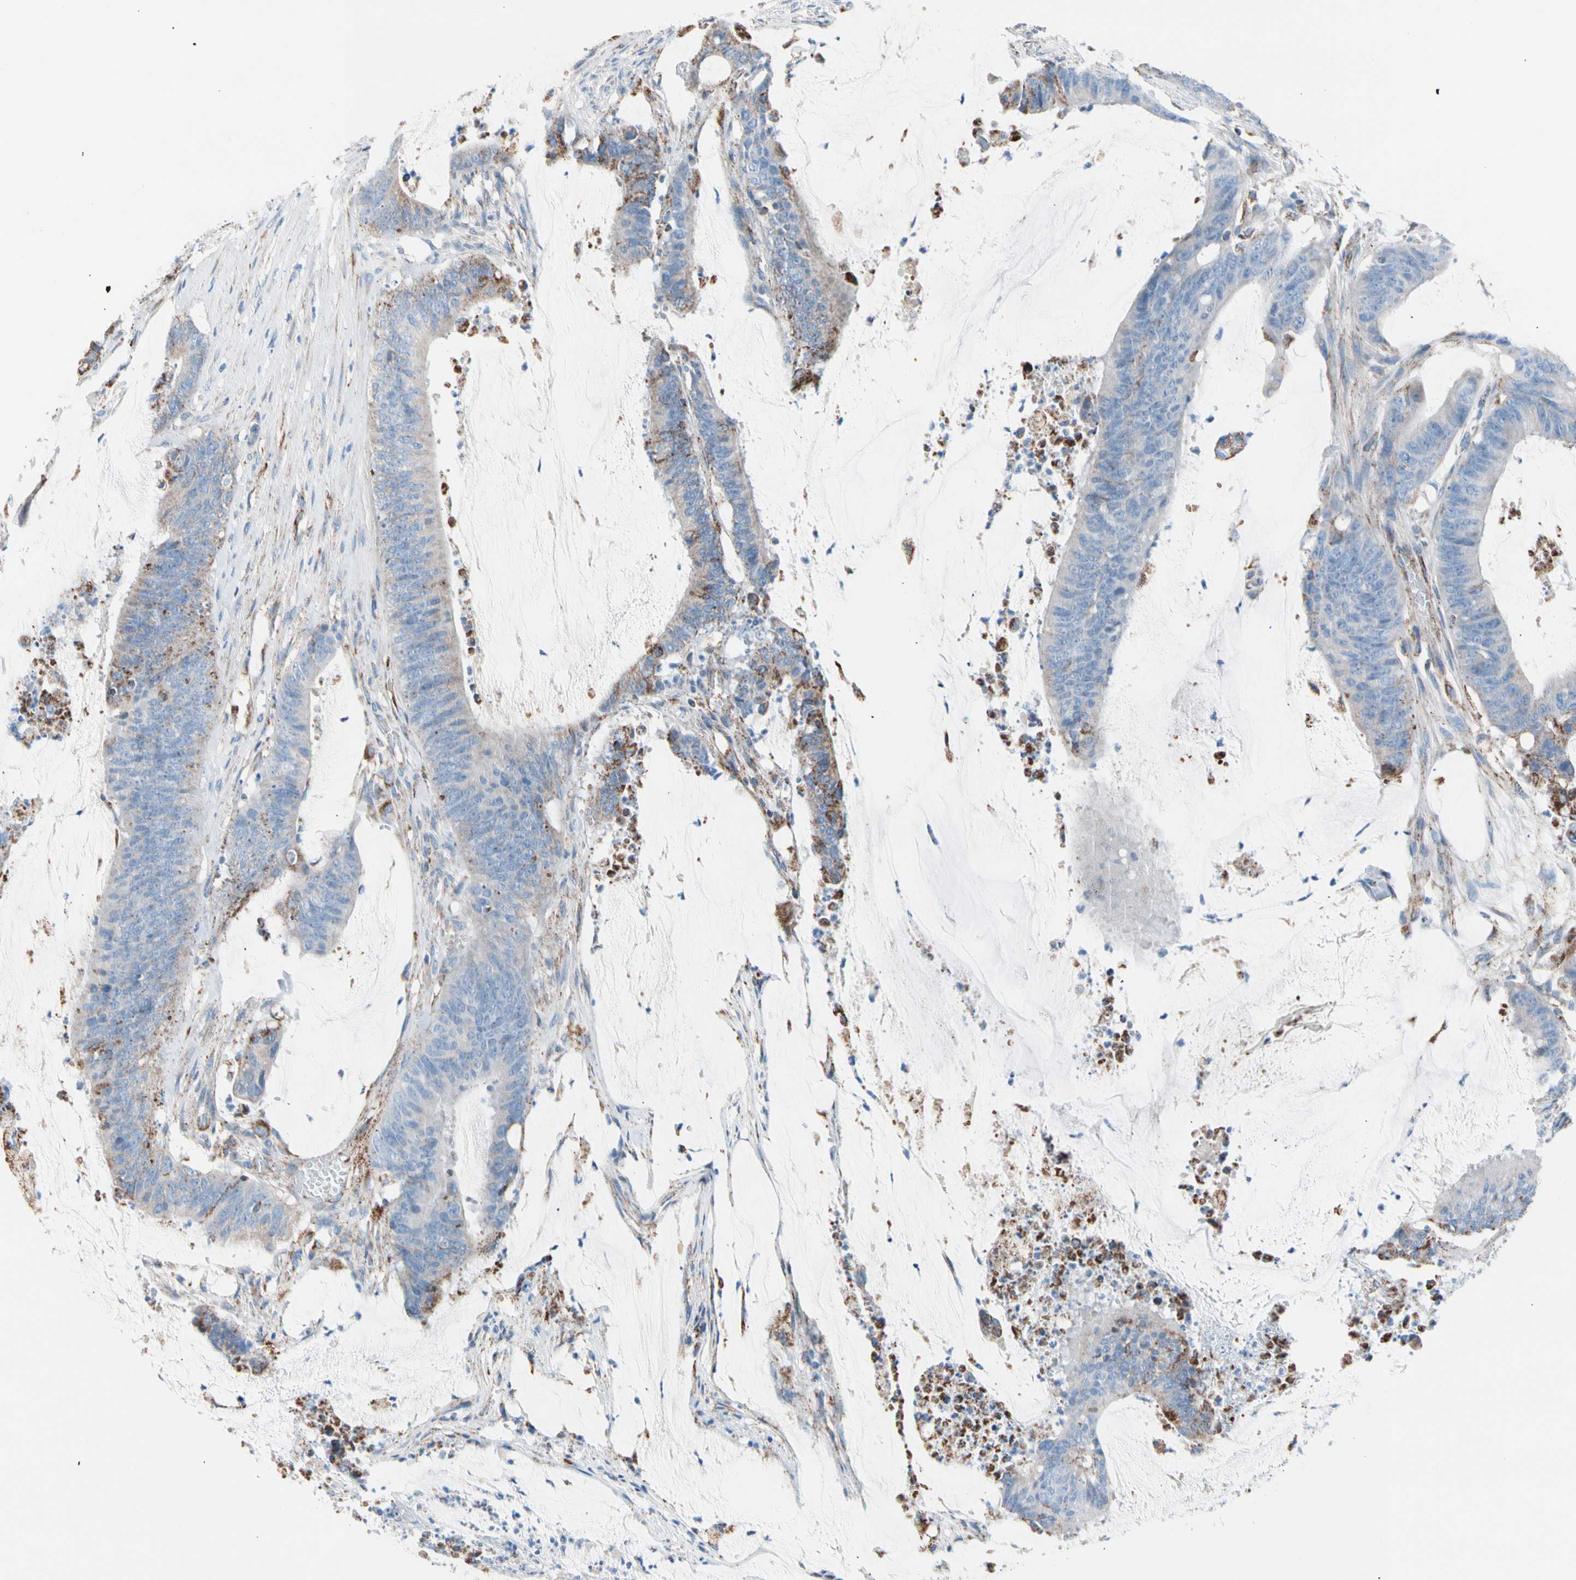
{"staining": {"intensity": "moderate", "quantity": "<25%", "location": "cytoplasmic/membranous"}, "tissue": "colorectal cancer", "cell_type": "Tumor cells", "image_type": "cancer", "snomed": [{"axis": "morphology", "description": "Adenocarcinoma, NOS"}, {"axis": "topography", "description": "Rectum"}], "caption": "Immunohistochemical staining of colorectal cancer (adenocarcinoma) exhibits low levels of moderate cytoplasmic/membranous expression in approximately <25% of tumor cells. (DAB = brown stain, brightfield microscopy at high magnification).", "gene": "HK1", "patient": {"sex": "female", "age": 66}}